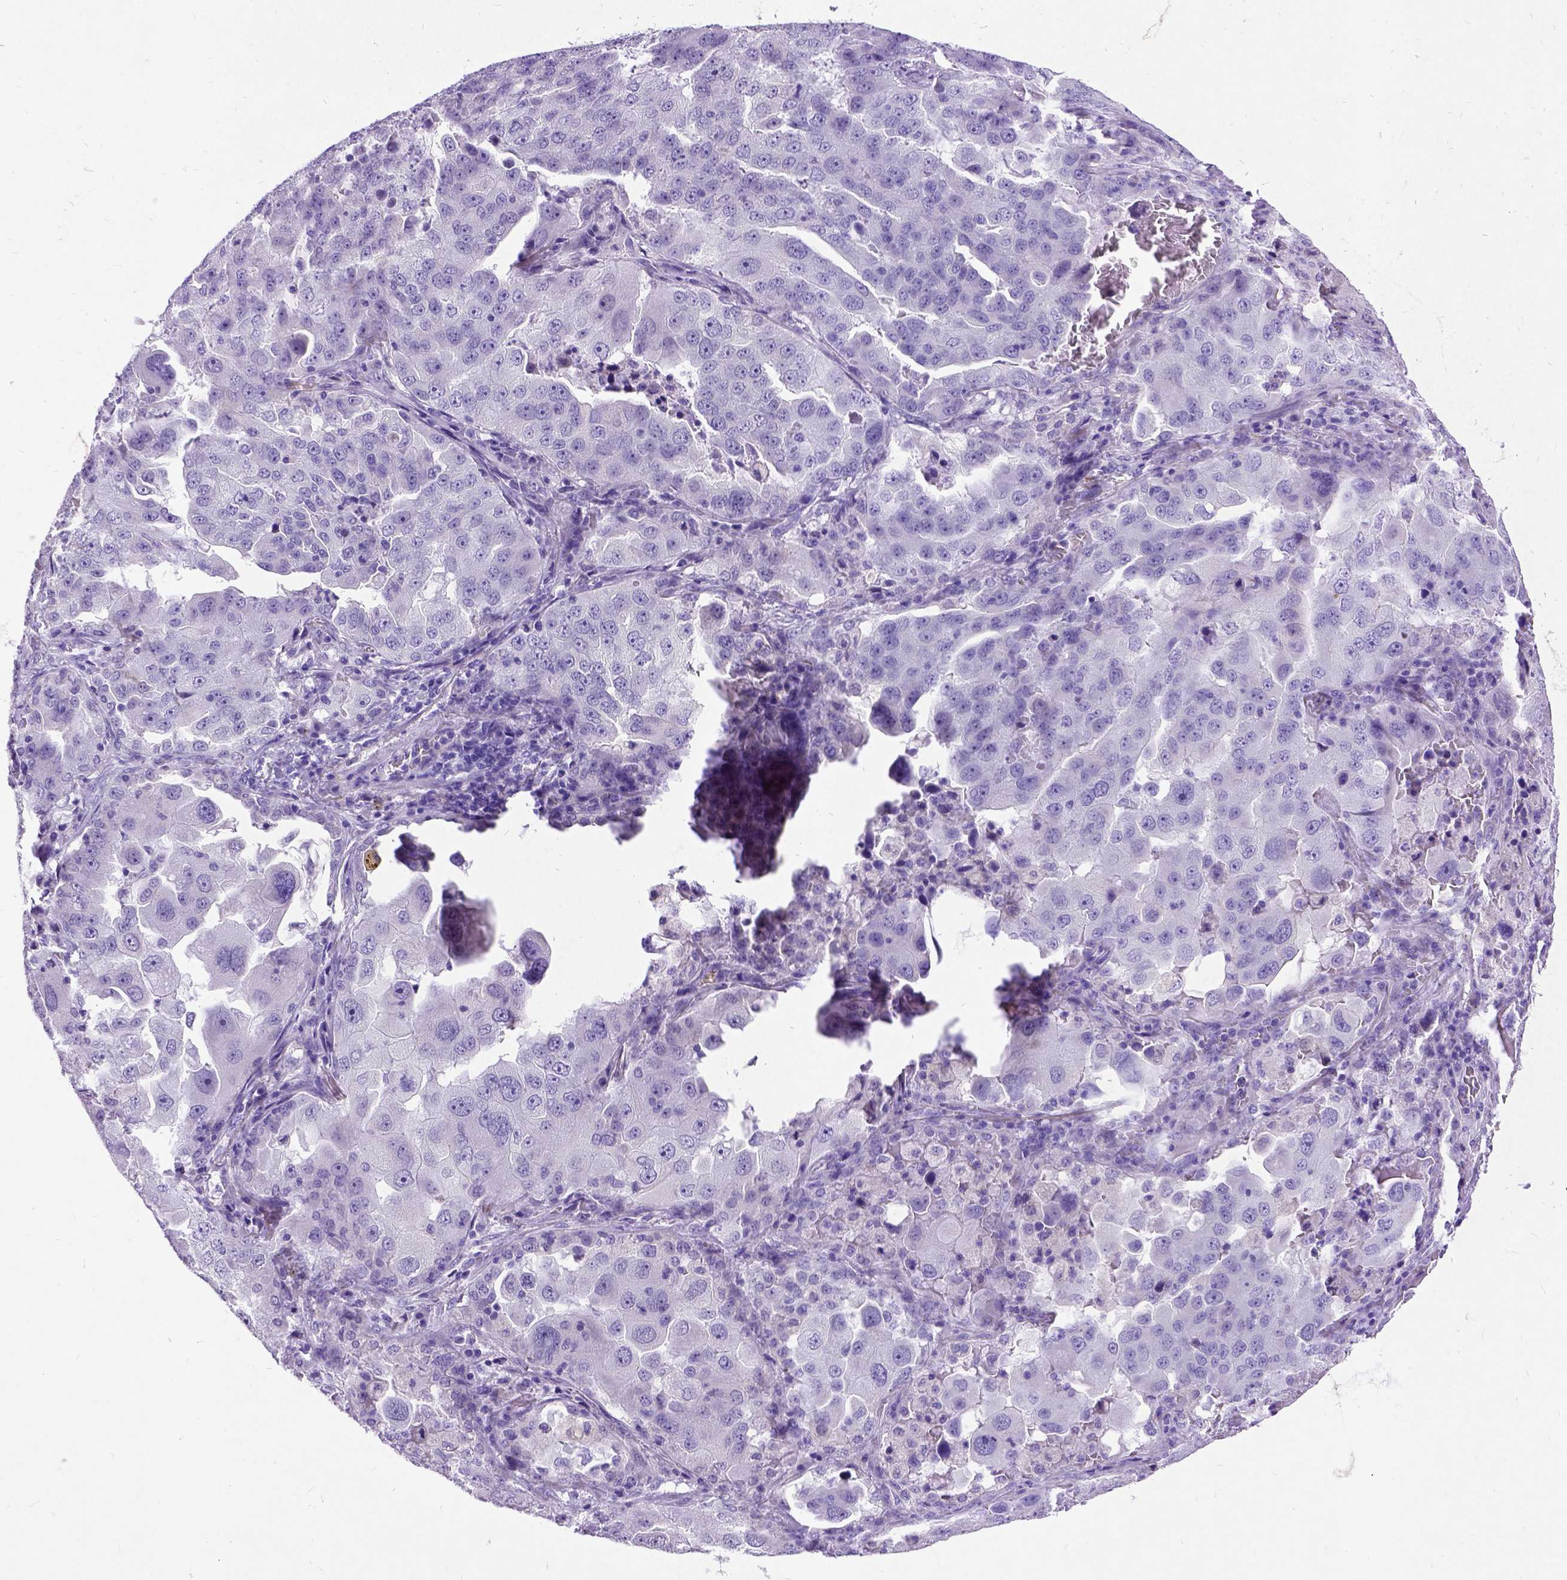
{"staining": {"intensity": "negative", "quantity": "none", "location": "none"}, "tissue": "lung cancer", "cell_type": "Tumor cells", "image_type": "cancer", "snomed": [{"axis": "morphology", "description": "Adenocarcinoma, NOS"}, {"axis": "topography", "description": "Lung"}], "caption": "Immunohistochemistry (IHC) of human lung cancer shows no expression in tumor cells.", "gene": "NEUROD4", "patient": {"sex": "female", "age": 61}}